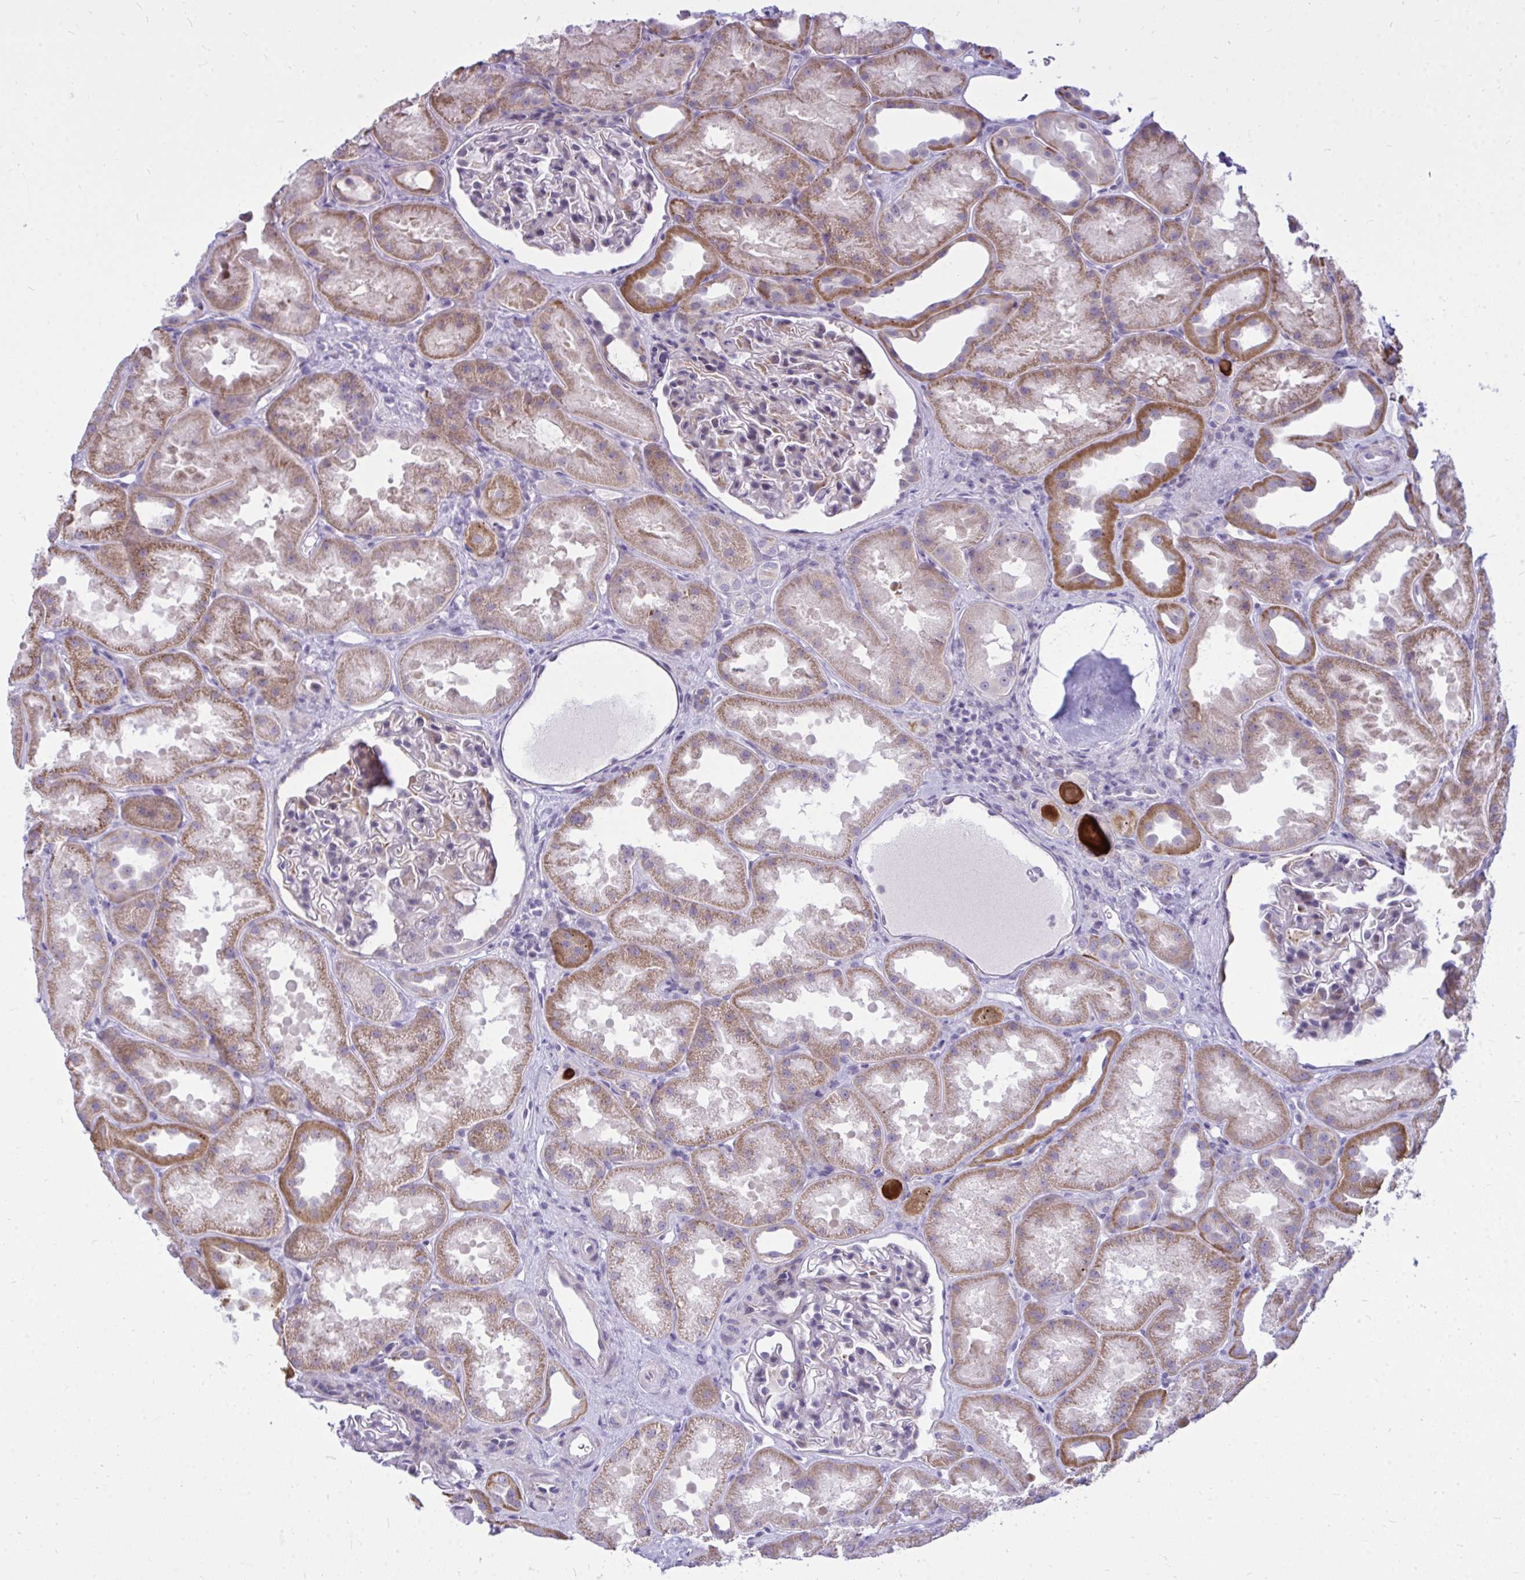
{"staining": {"intensity": "negative", "quantity": "none", "location": "none"}, "tissue": "kidney", "cell_type": "Cells in glomeruli", "image_type": "normal", "snomed": [{"axis": "morphology", "description": "Normal tissue, NOS"}, {"axis": "topography", "description": "Kidney"}], "caption": "The IHC photomicrograph has no significant staining in cells in glomeruli of kidney. The staining is performed using DAB brown chromogen with nuclei counter-stained in using hematoxylin.", "gene": "ZSCAN25", "patient": {"sex": "male", "age": 61}}